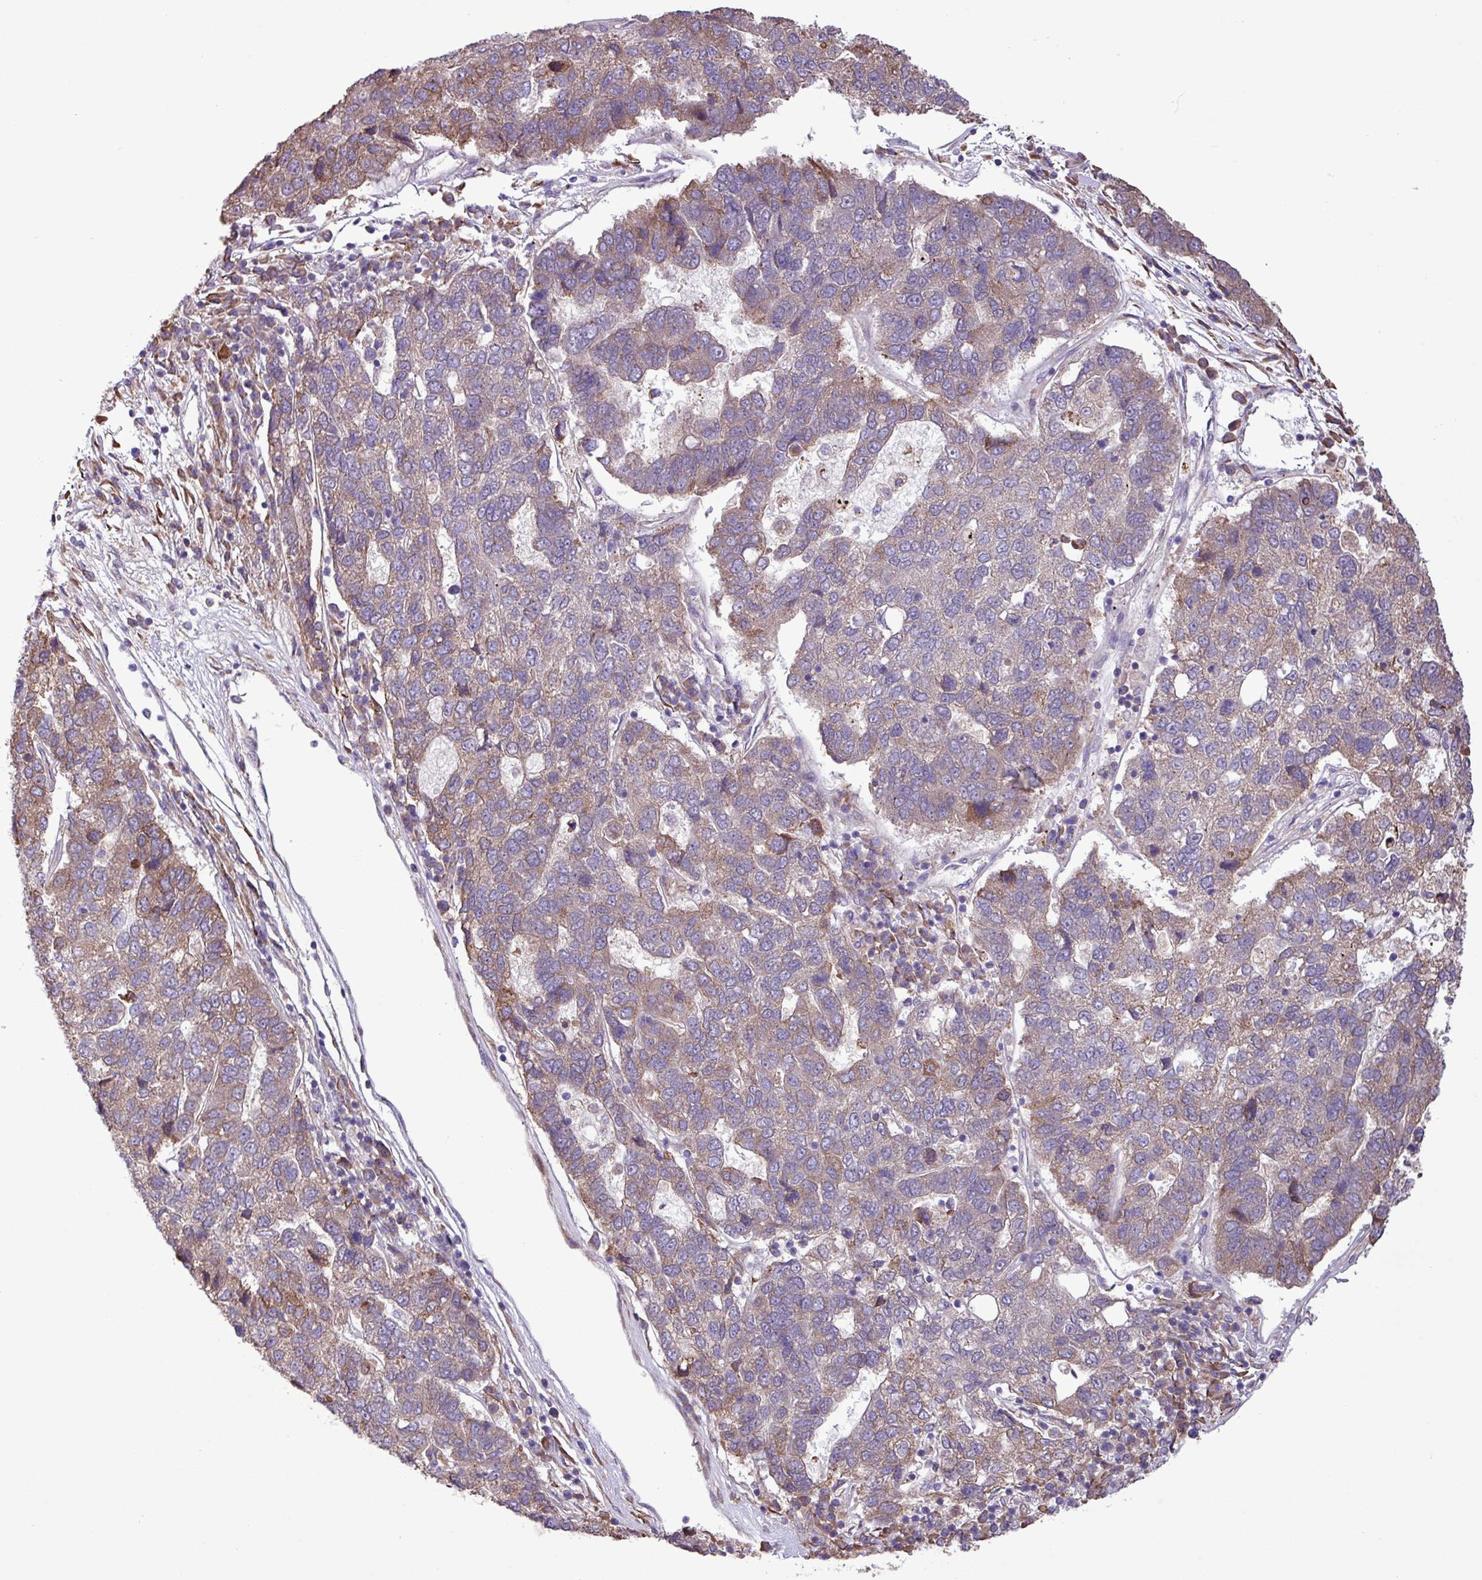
{"staining": {"intensity": "moderate", "quantity": "<25%", "location": "cytoplasmic/membranous"}, "tissue": "pancreatic cancer", "cell_type": "Tumor cells", "image_type": "cancer", "snomed": [{"axis": "morphology", "description": "Adenocarcinoma, NOS"}, {"axis": "topography", "description": "Pancreas"}], "caption": "This is an image of immunohistochemistry staining of adenocarcinoma (pancreatic), which shows moderate expression in the cytoplasmic/membranous of tumor cells.", "gene": "MEGF6", "patient": {"sex": "female", "age": 61}}